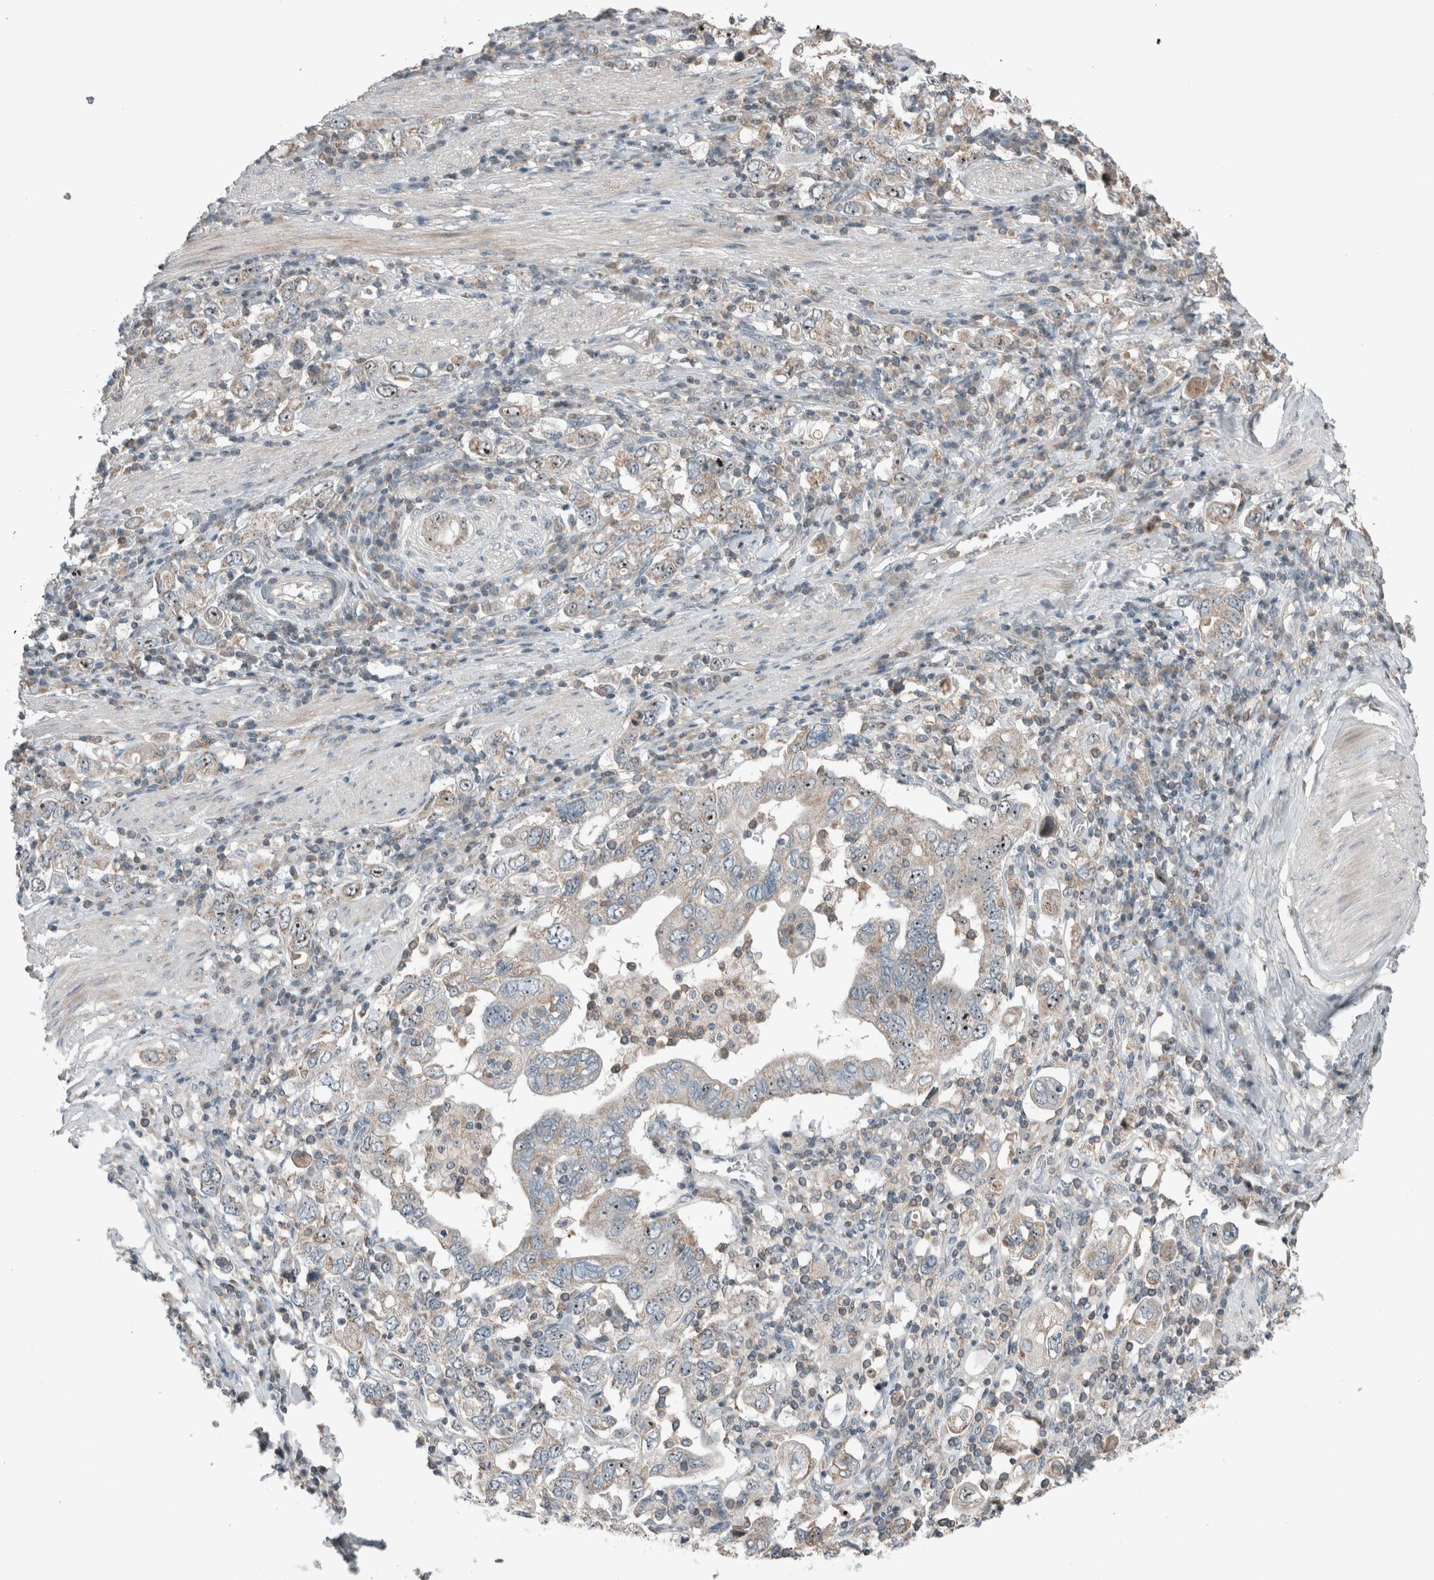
{"staining": {"intensity": "moderate", "quantity": "<25%", "location": "nuclear"}, "tissue": "stomach cancer", "cell_type": "Tumor cells", "image_type": "cancer", "snomed": [{"axis": "morphology", "description": "Adenocarcinoma, NOS"}, {"axis": "topography", "description": "Stomach, upper"}], "caption": "Human stomach cancer (adenocarcinoma) stained for a protein (brown) reveals moderate nuclear positive positivity in about <25% of tumor cells.", "gene": "RPF1", "patient": {"sex": "male", "age": 62}}